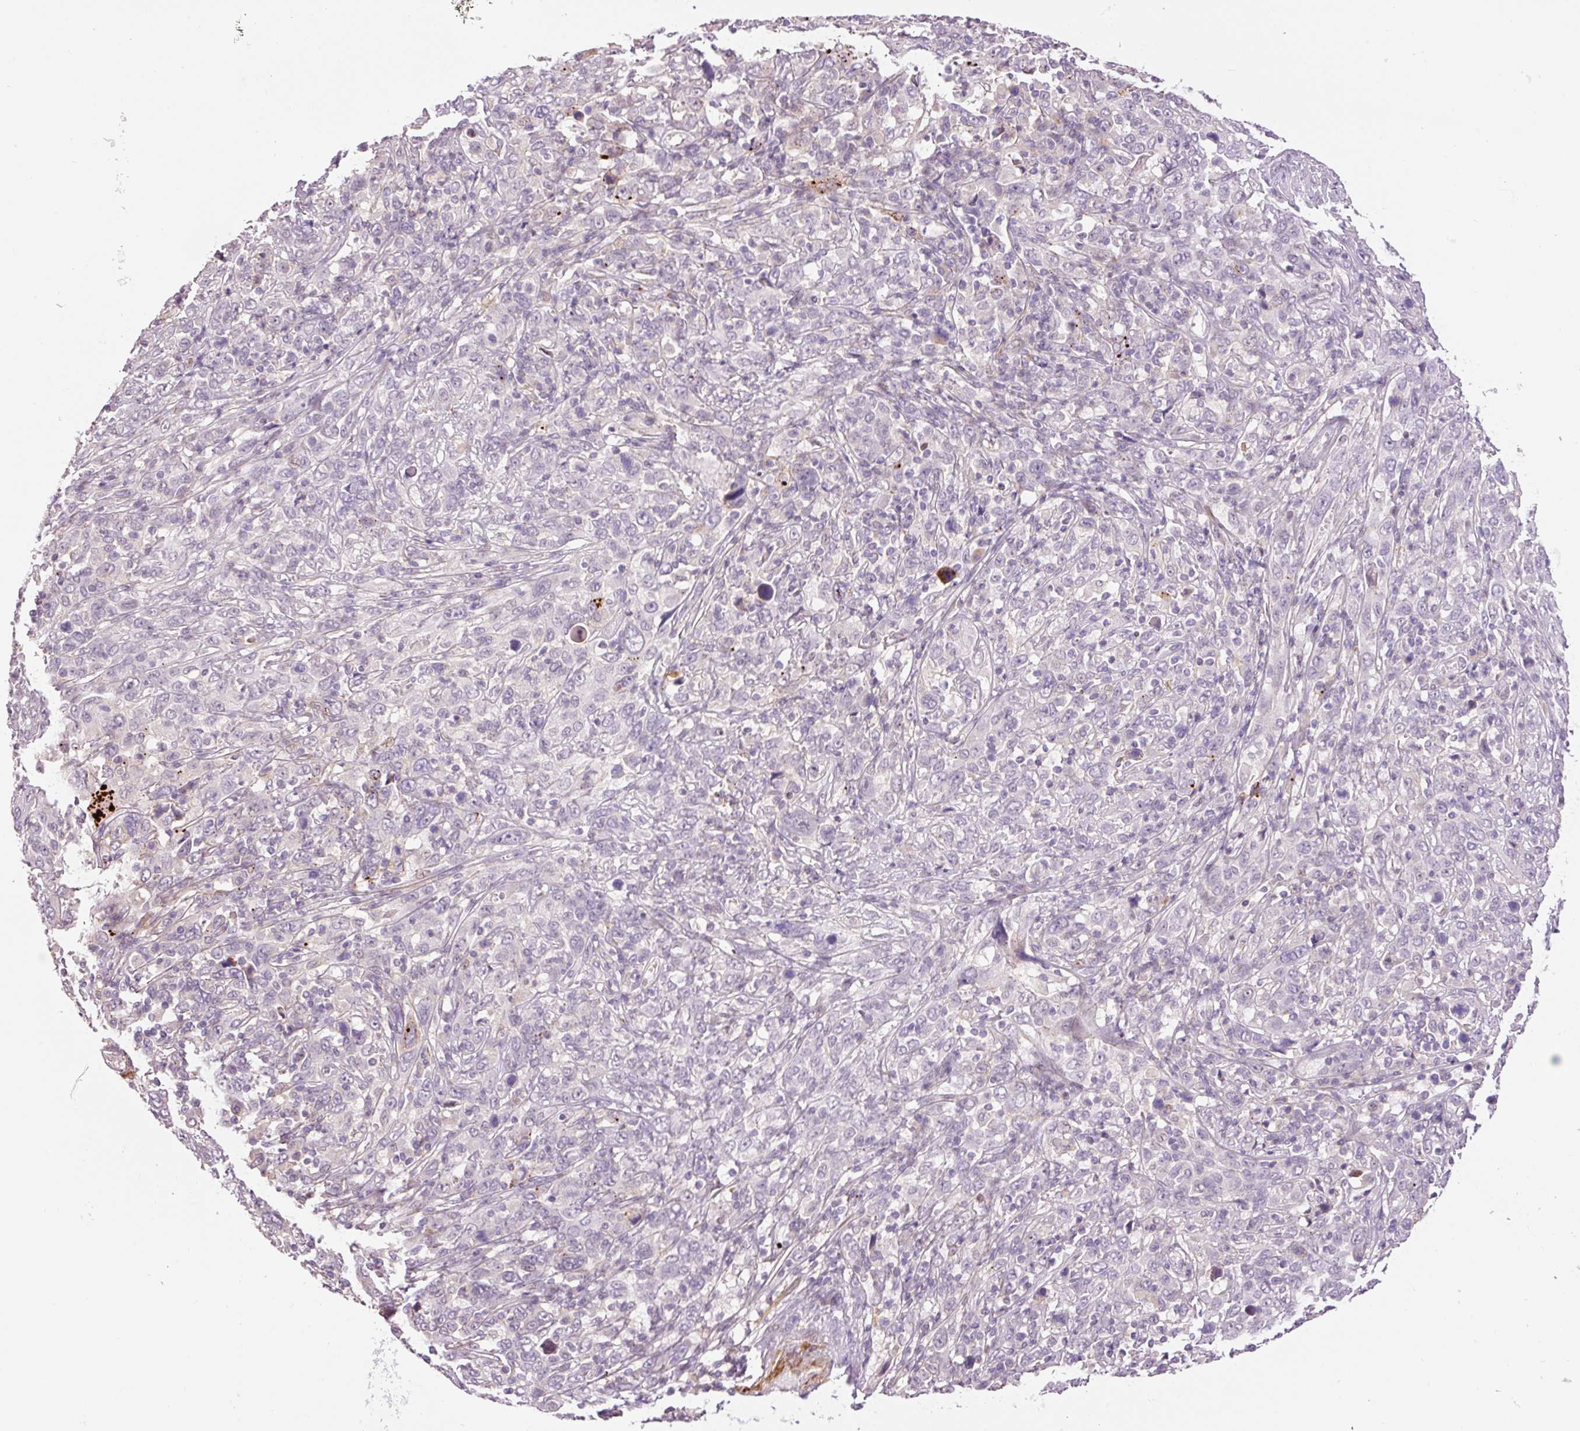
{"staining": {"intensity": "negative", "quantity": "none", "location": "none"}, "tissue": "cervical cancer", "cell_type": "Tumor cells", "image_type": "cancer", "snomed": [{"axis": "morphology", "description": "Squamous cell carcinoma, NOS"}, {"axis": "topography", "description": "Cervix"}], "caption": "Immunohistochemistry histopathology image of neoplastic tissue: squamous cell carcinoma (cervical) stained with DAB exhibits no significant protein staining in tumor cells.", "gene": "HNF1A", "patient": {"sex": "female", "age": 46}}